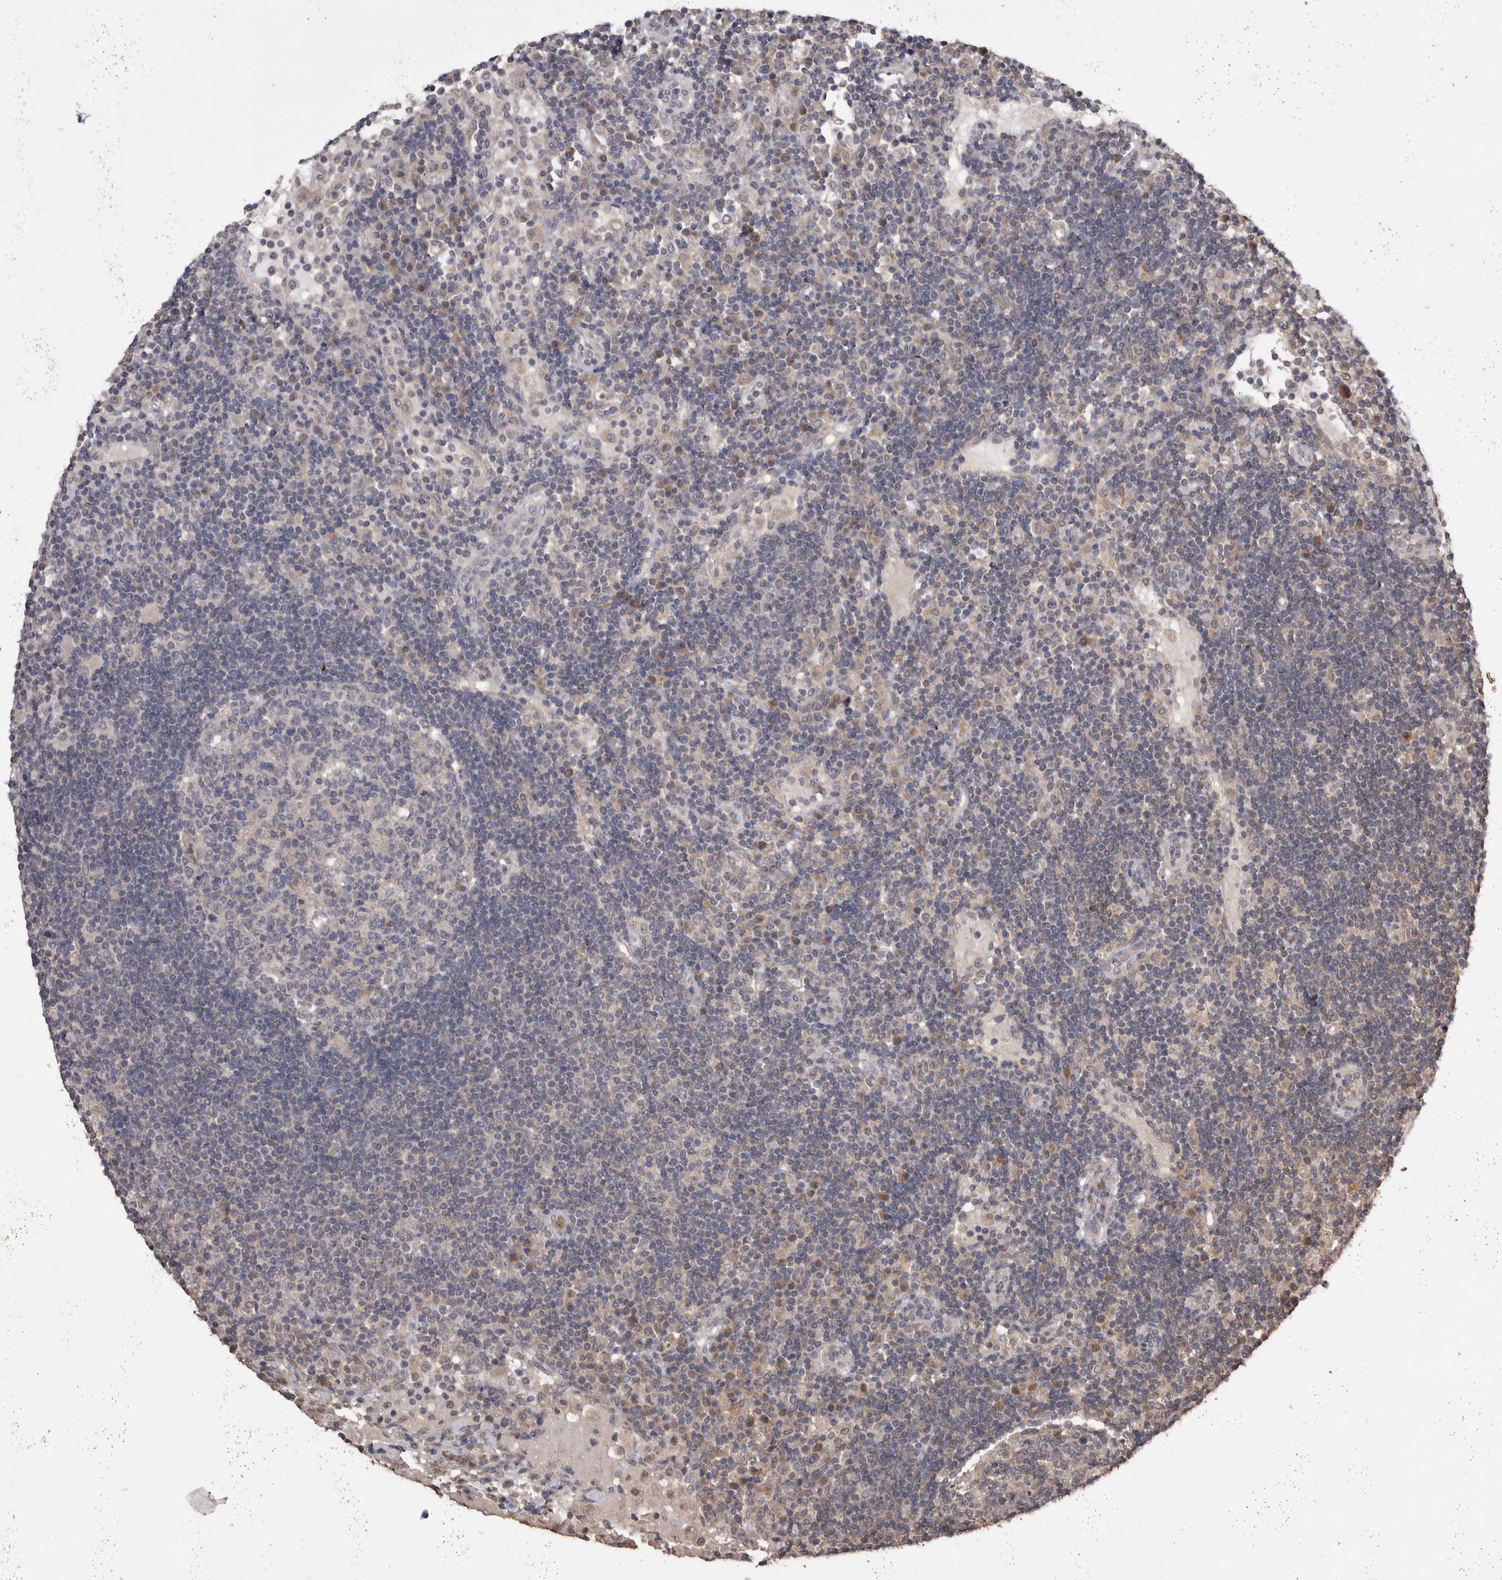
{"staining": {"intensity": "negative", "quantity": "none", "location": "none"}, "tissue": "lymph node", "cell_type": "Germinal center cells", "image_type": "normal", "snomed": [{"axis": "morphology", "description": "Normal tissue, NOS"}, {"axis": "topography", "description": "Lymph node"}], "caption": "IHC photomicrograph of benign human lymph node stained for a protein (brown), which shows no staining in germinal center cells.", "gene": "GRK5", "patient": {"sex": "female", "age": 53}}